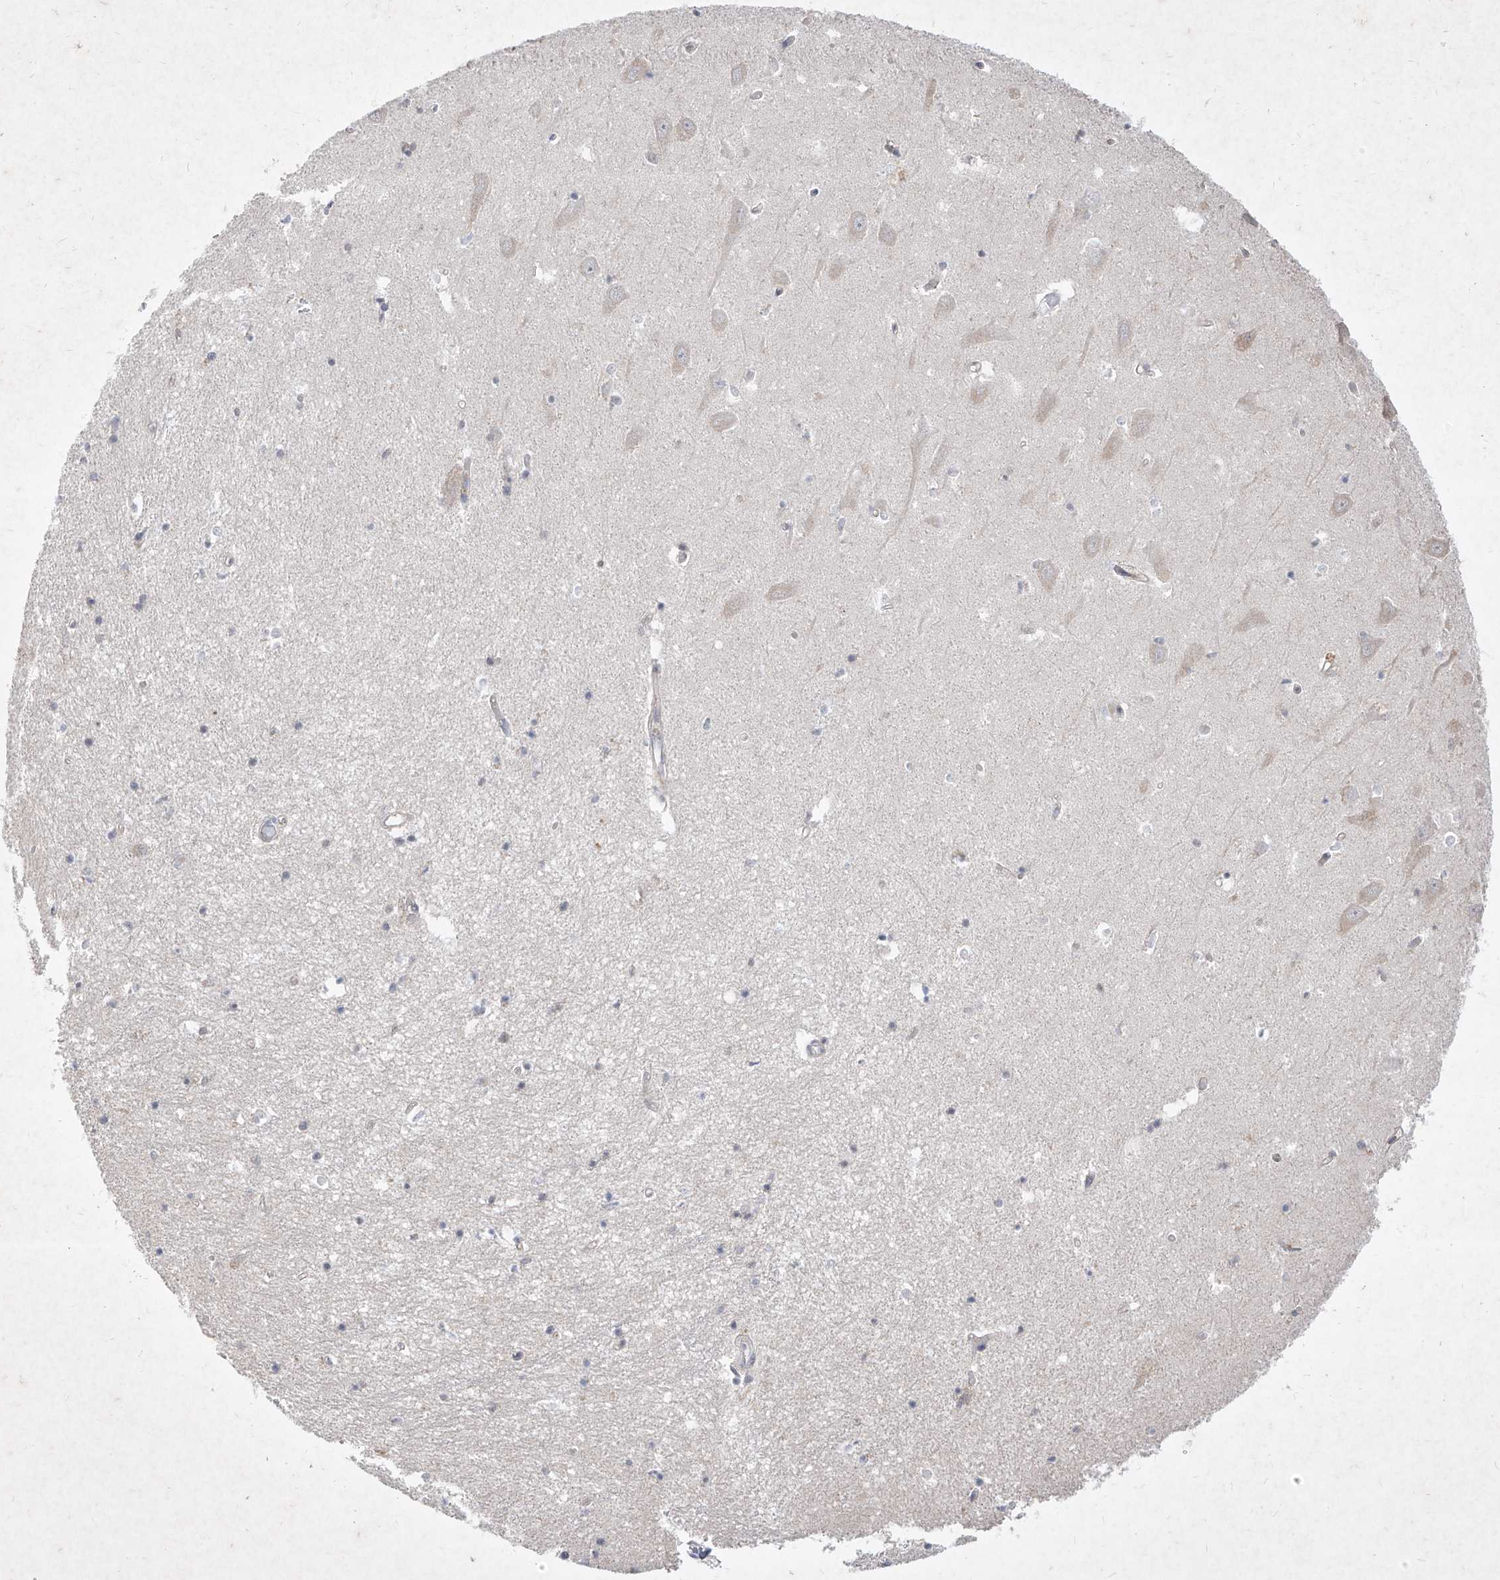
{"staining": {"intensity": "negative", "quantity": "none", "location": "none"}, "tissue": "hippocampus", "cell_type": "Glial cells", "image_type": "normal", "snomed": [{"axis": "morphology", "description": "Normal tissue, NOS"}, {"axis": "topography", "description": "Hippocampus"}], "caption": "Normal hippocampus was stained to show a protein in brown. There is no significant staining in glial cells. (Brightfield microscopy of DAB (3,3'-diaminobenzidine) IHC at high magnification).", "gene": "C4A", "patient": {"sex": "male", "age": 70}}